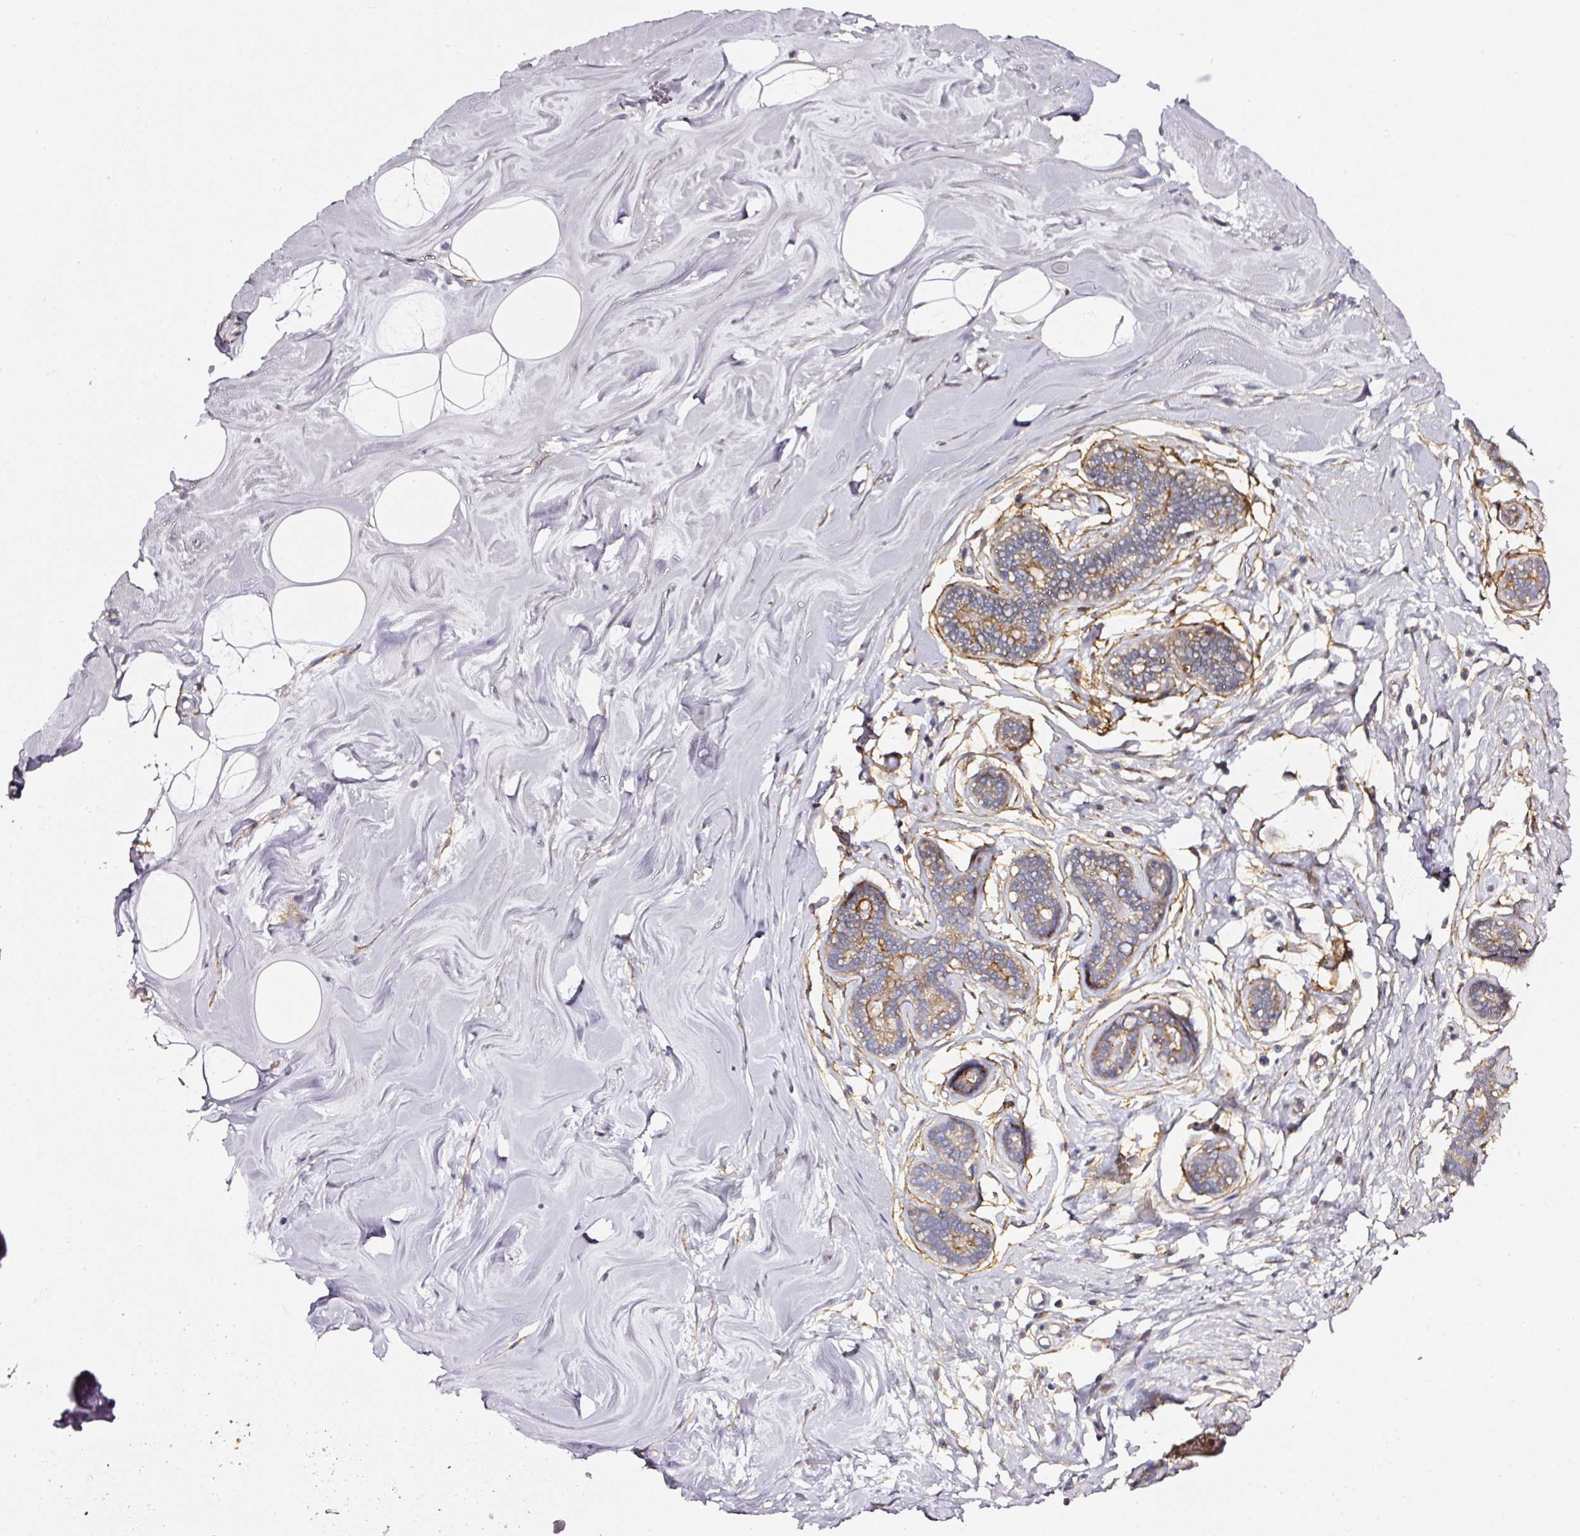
{"staining": {"intensity": "negative", "quantity": "none", "location": "none"}, "tissue": "breast", "cell_type": "Adipocytes", "image_type": "normal", "snomed": [{"axis": "morphology", "description": "Normal tissue, NOS"}, {"axis": "topography", "description": "Breast"}], "caption": "Breast was stained to show a protein in brown. There is no significant expression in adipocytes. (Brightfield microscopy of DAB (3,3'-diaminobenzidine) immunohistochemistry at high magnification).", "gene": "CD47", "patient": {"sex": "female", "age": 25}}